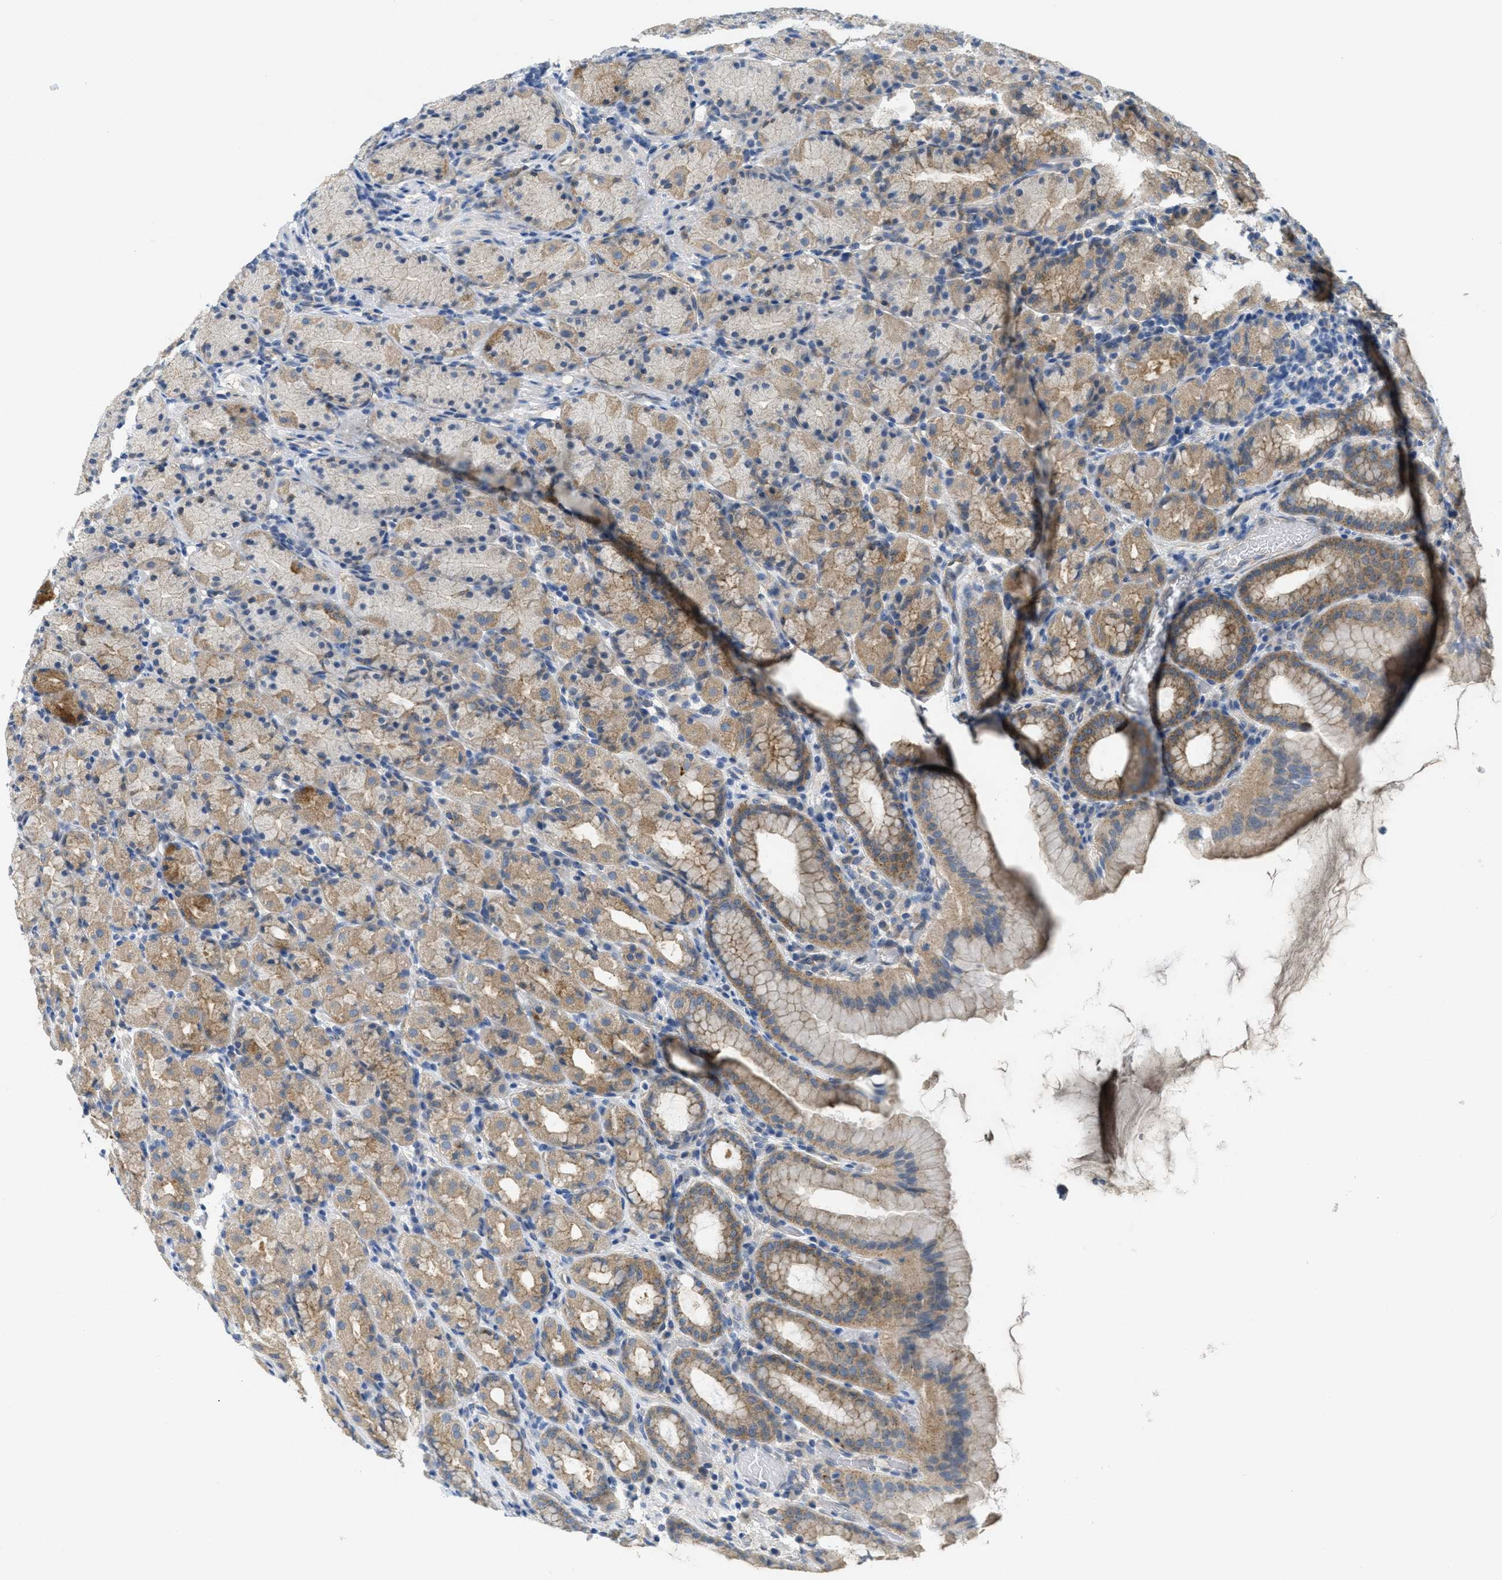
{"staining": {"intensity": "moderate", "quantity": "<25%", "location": "cytoplasmic/membranous"}, "tissue": "stomach", "cell_type": "Glandular cells", "image_type": "normal", "snomed": [{"axis": "morphology", "description": "Normal tissue, NOS"}, {"axis": "topography", "description": "Stomach, upper"}], "caption": "This photomicrograph demonstrates immunohistochemistry (IHC) staining of benign stomach, with low moderate cytoplasmic/membranous positivity in about <25% of glandular cells.", "gene": "ZFYVE9", "patient": {"sex": "male", "age": 68}}